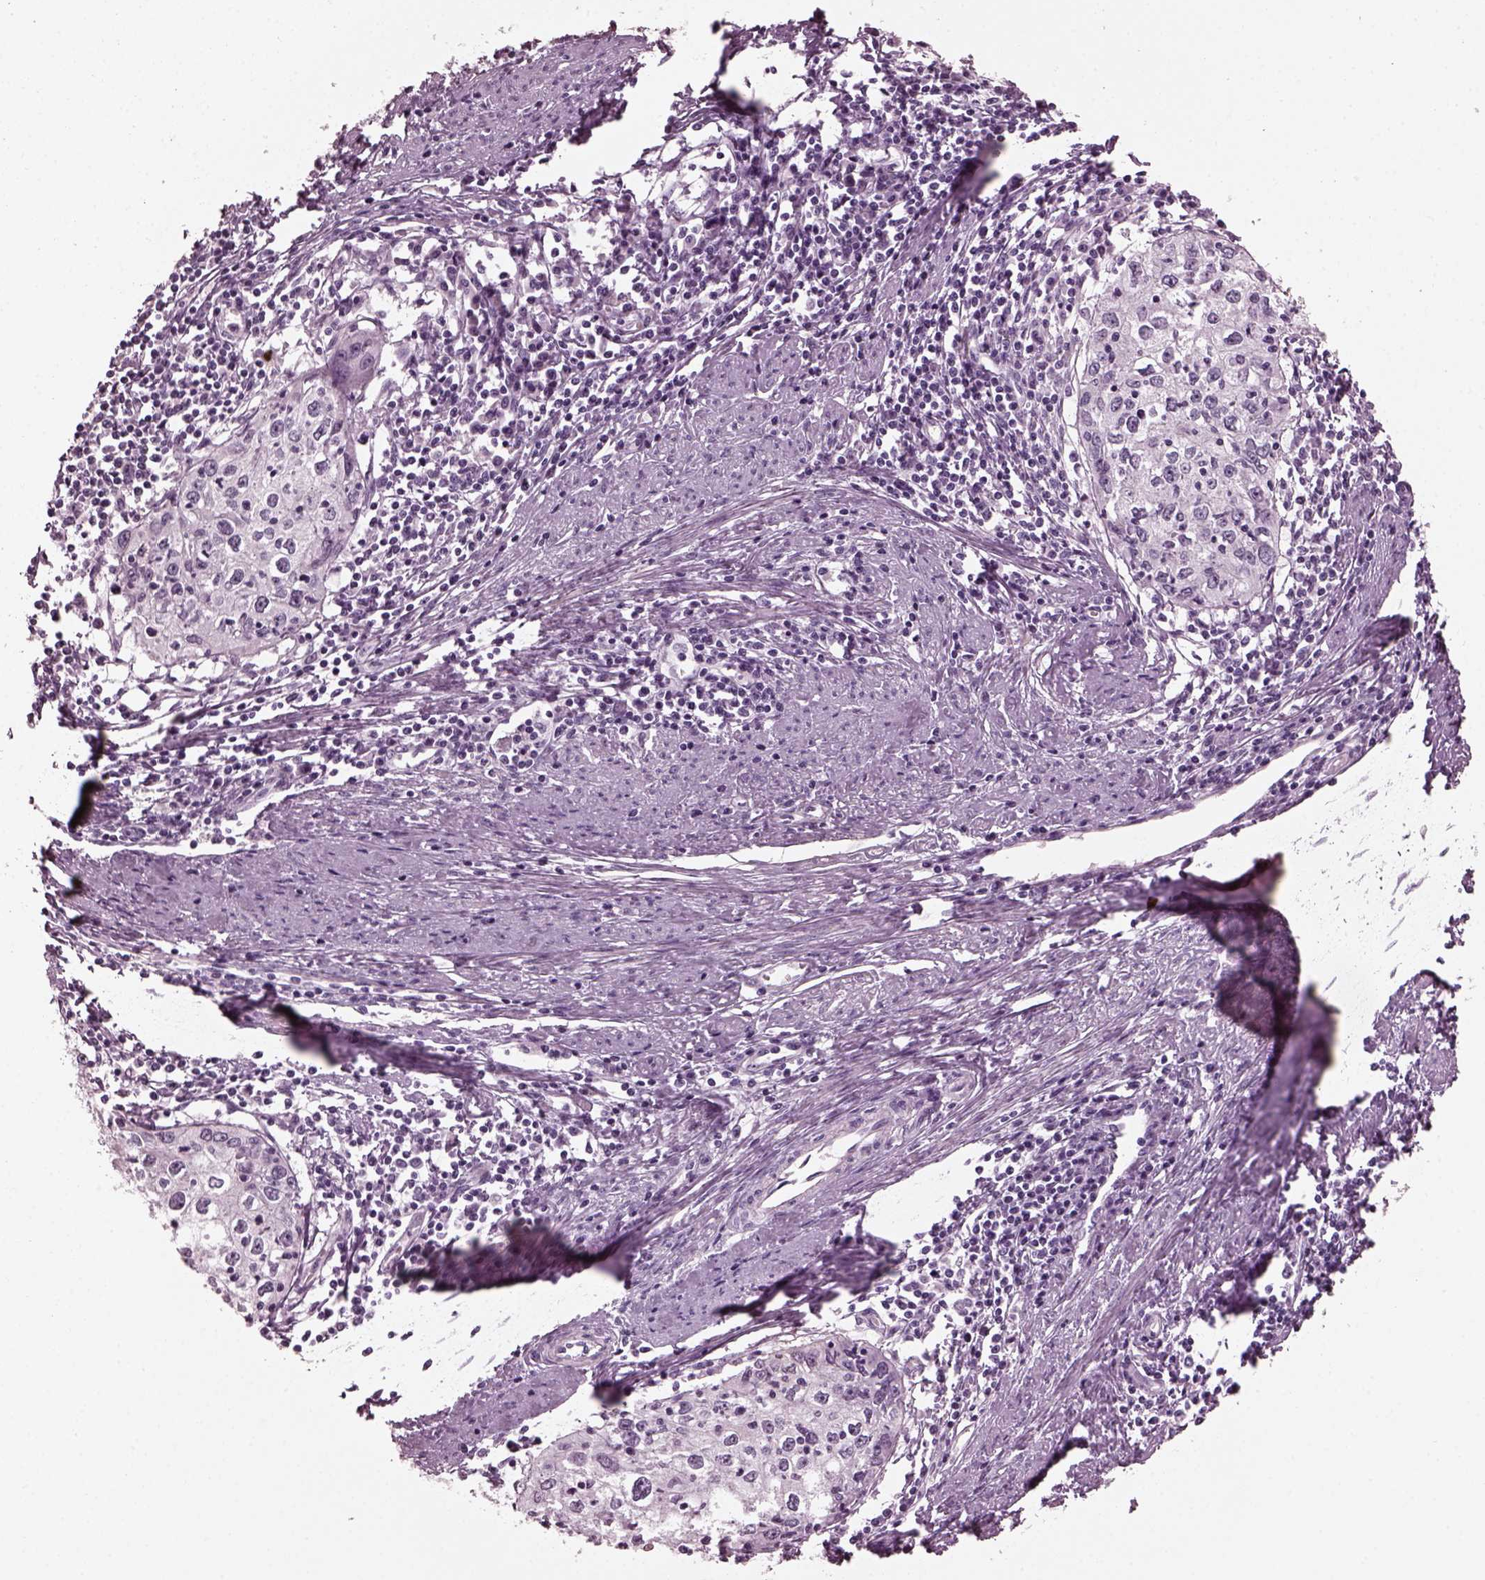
{"staining": {"intensity": "negative", "quantity": "none", "location": "none"}, "tissue": "cervical cancer", "cell_type": "Tumor cells", "image_type": "cancer", "snomed": [{"axis": "morphology", "description": "Squamous cell carcinoma, NOS"}, {"axis": "topography", "description": "Cervix"}], "caption": "Immunohistochemistry (IHC) photomicrograph of neoplastic tissue: human cervical cancer (squamous cell carcinoma) stained with DAB displays no significant protein expression in tumor cells. The staining is performed using DAB (3,3'-diaminobenzidine) brown chromogen with nuclei counter-stained in using hematoxylin.", "gene": "SLC6A17", "patient": {"sex": "female", "age": 40}}